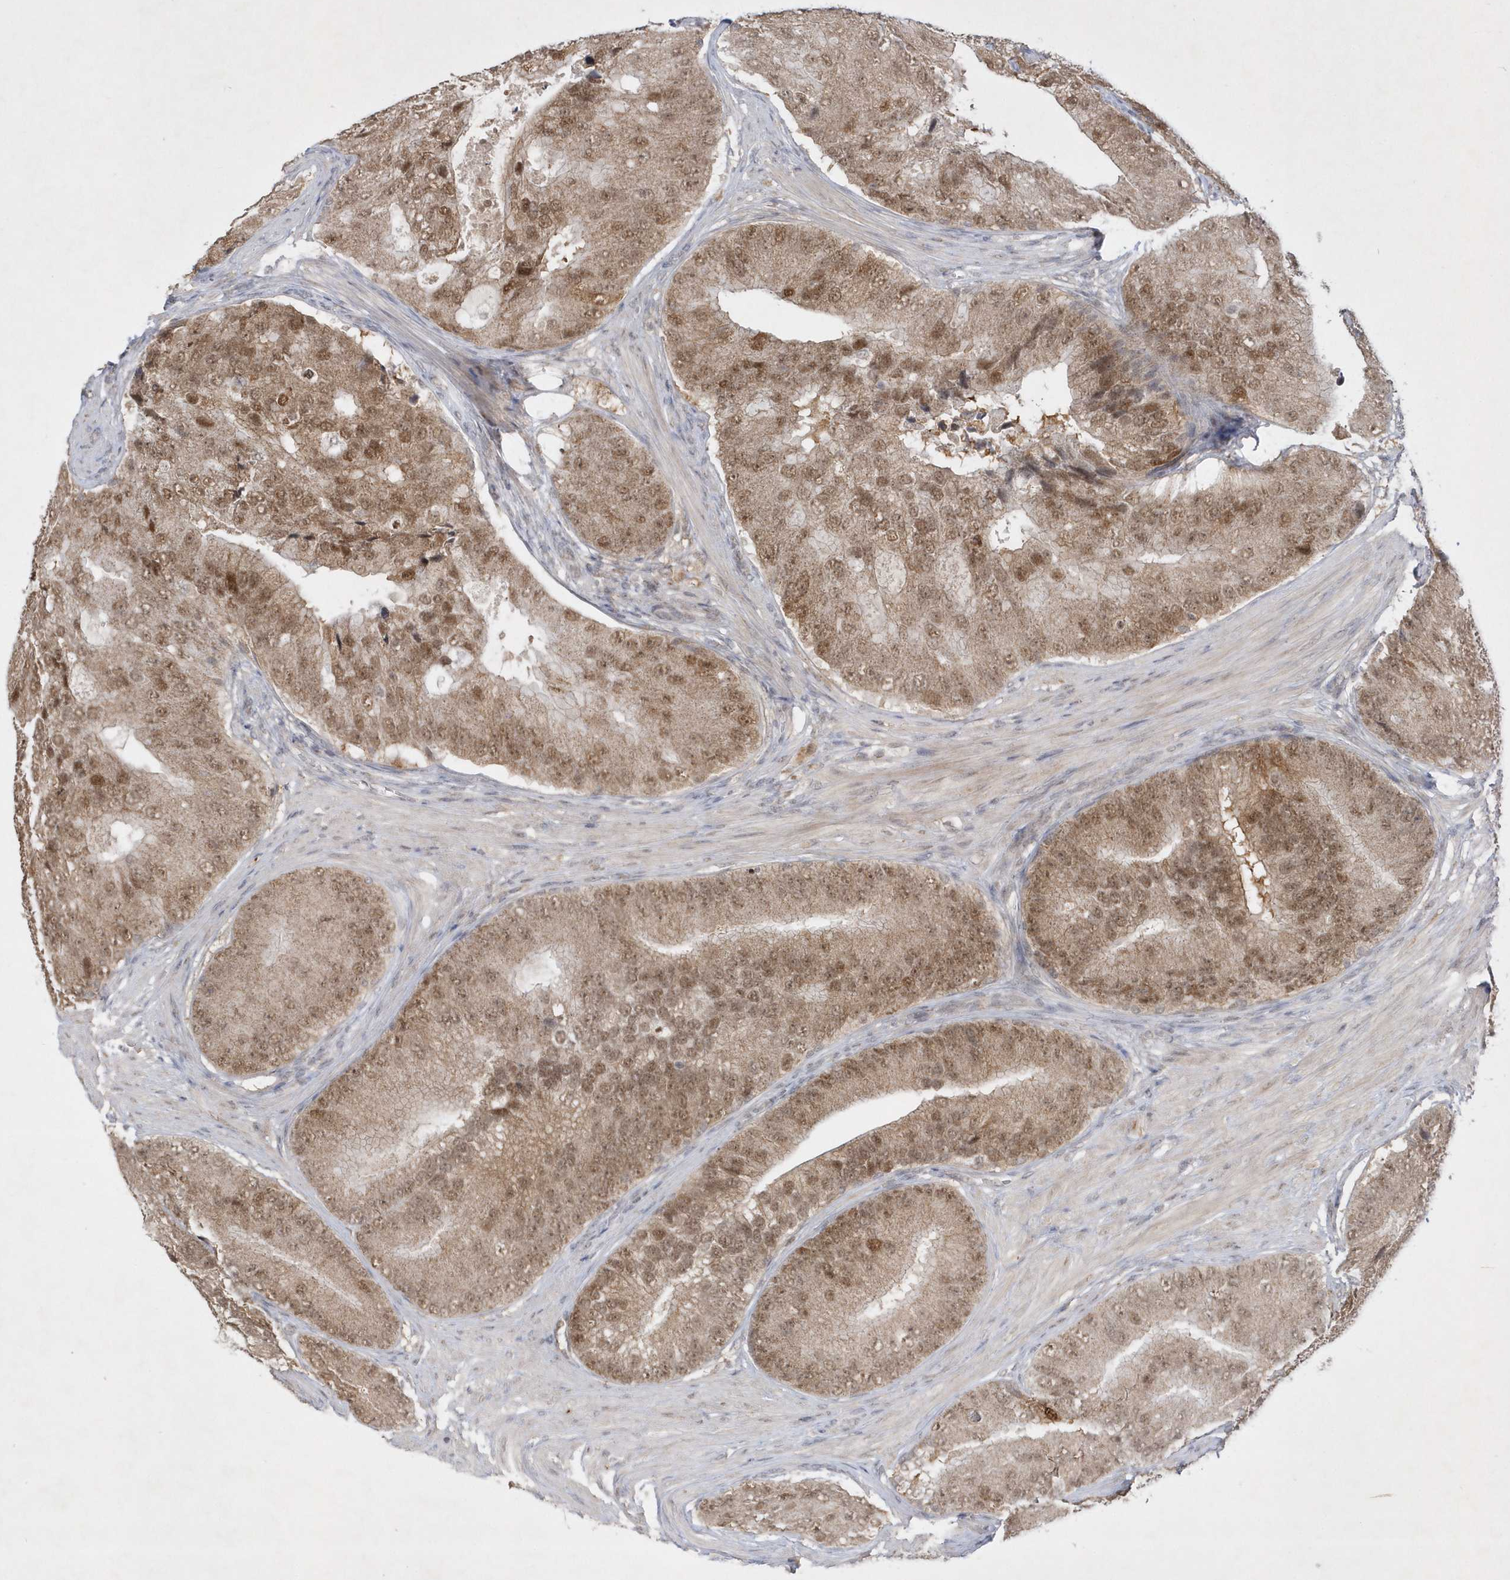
{"staining": {"intensity": "moderate", "quantity": ">75%", "location": "cytoplasmic/membranous,nuclear"}, "tissue": "prostate cancer", "cell_type": "Tumor cells", "image_type": "cancer", "snomed": [{"axis": "morphology", "description": "Adenocarcinoma, High grade"}, {"axis": "topography", "description": "Prostate"}], "caption": "Human prostate cancer stained for a protein (brown) demonstrates moderate cytoplasmic/membranous and nuclear positive staining in approximately >75% of tumor cells.", "gene": "CPSF3", "patient": {"sex": "male", "age": 70}}